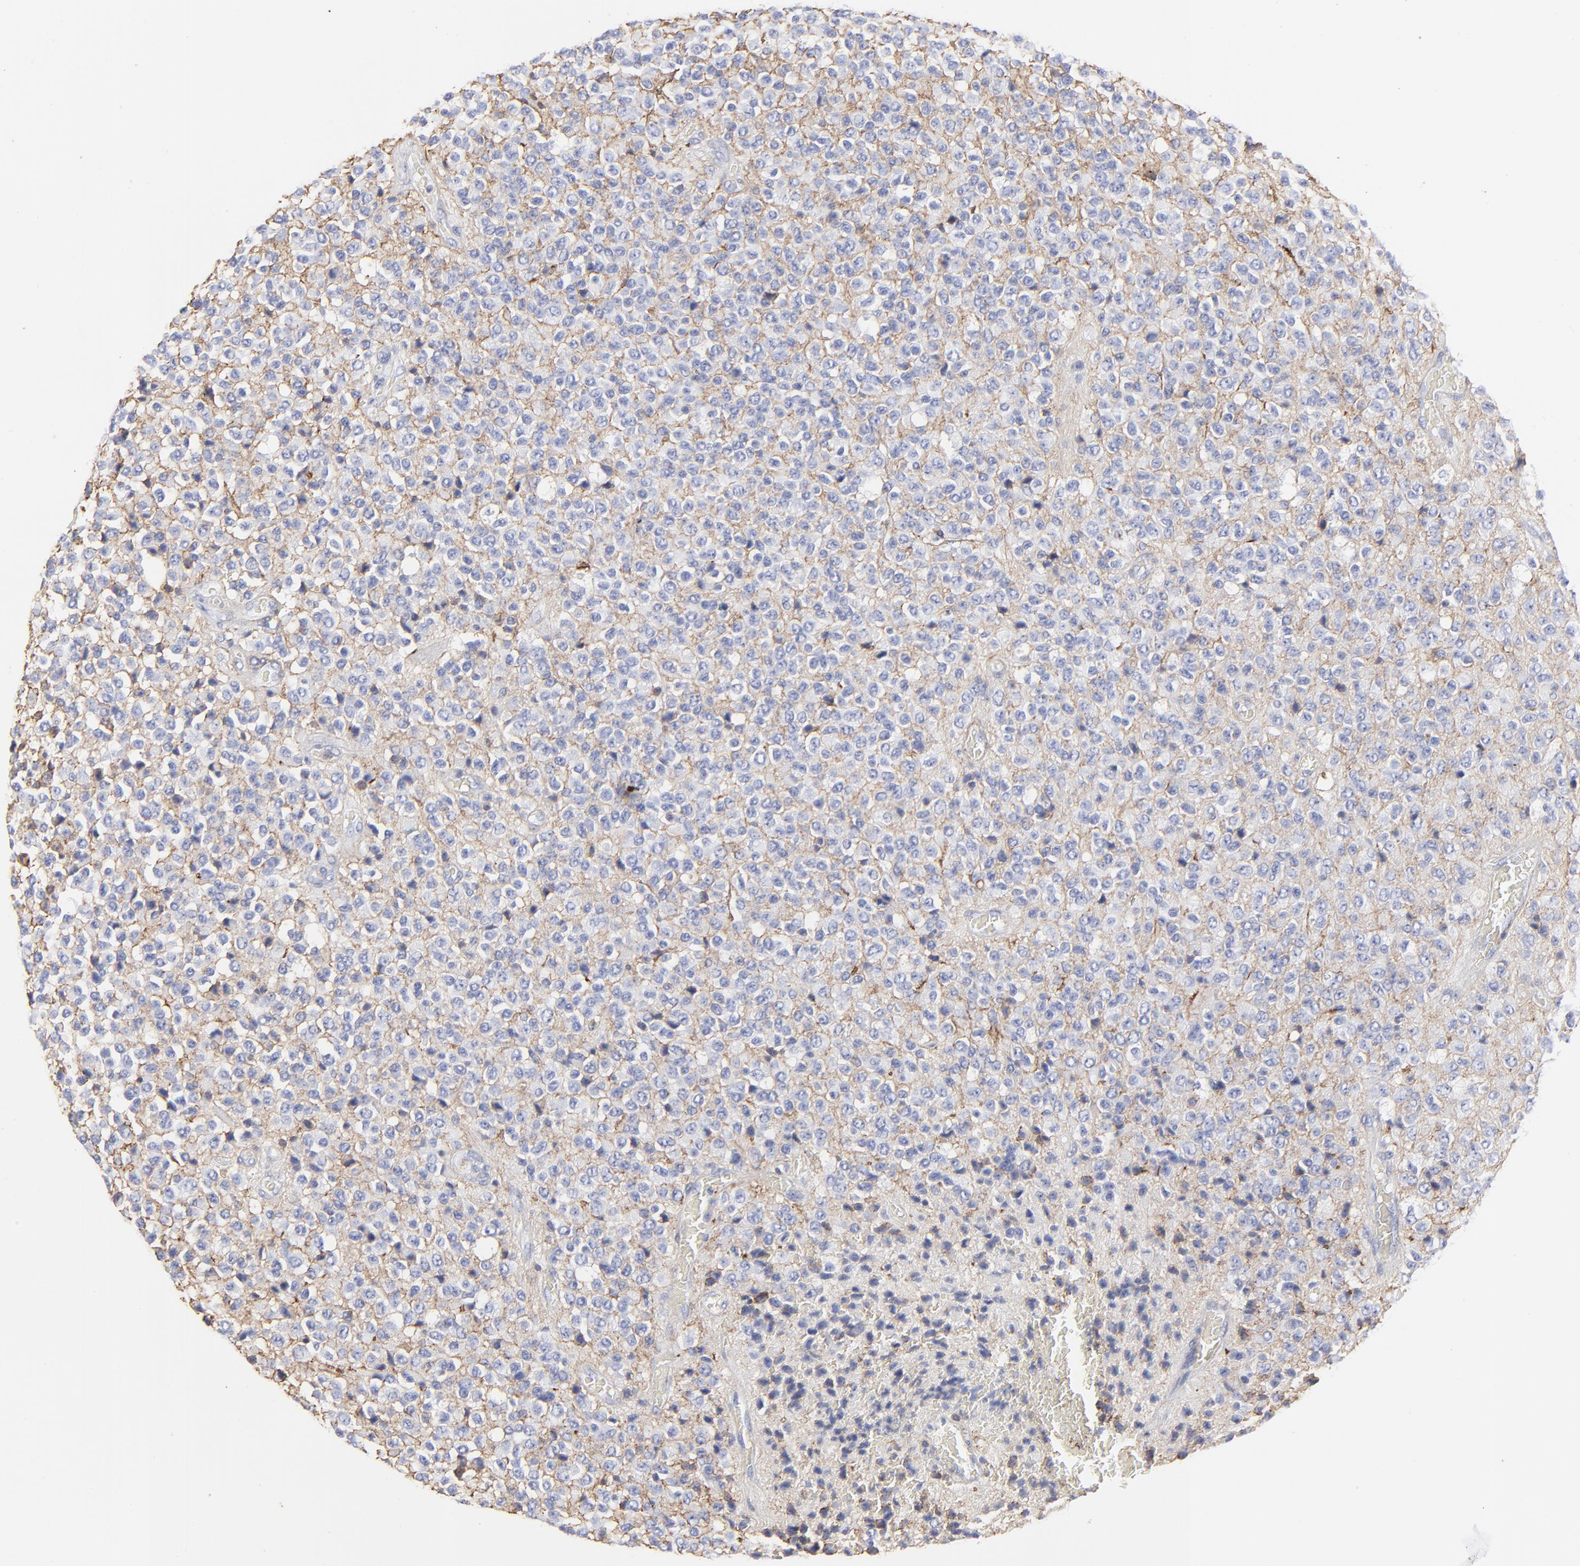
{"staining": {"intensity": "moderate", "quantity": "<25%", "location": "cytoplasmic/membranous"}, "tissue": "glioma", "cell_type": "Tumor cells", "image_type": "cancer", "snomed": [{"axis": "morphology", "description": "Glioma, malignant, High grade"}, {"axis": "topography", "description": "pancreas cauda"}], "caption": "High-grade glioma (malignant) stained for a protein exhibits moderate cytoplasmic/membranous positivity in tumor cells.", "gene": "ANXA6", "patient": {"sex": "male", "age": 60}}